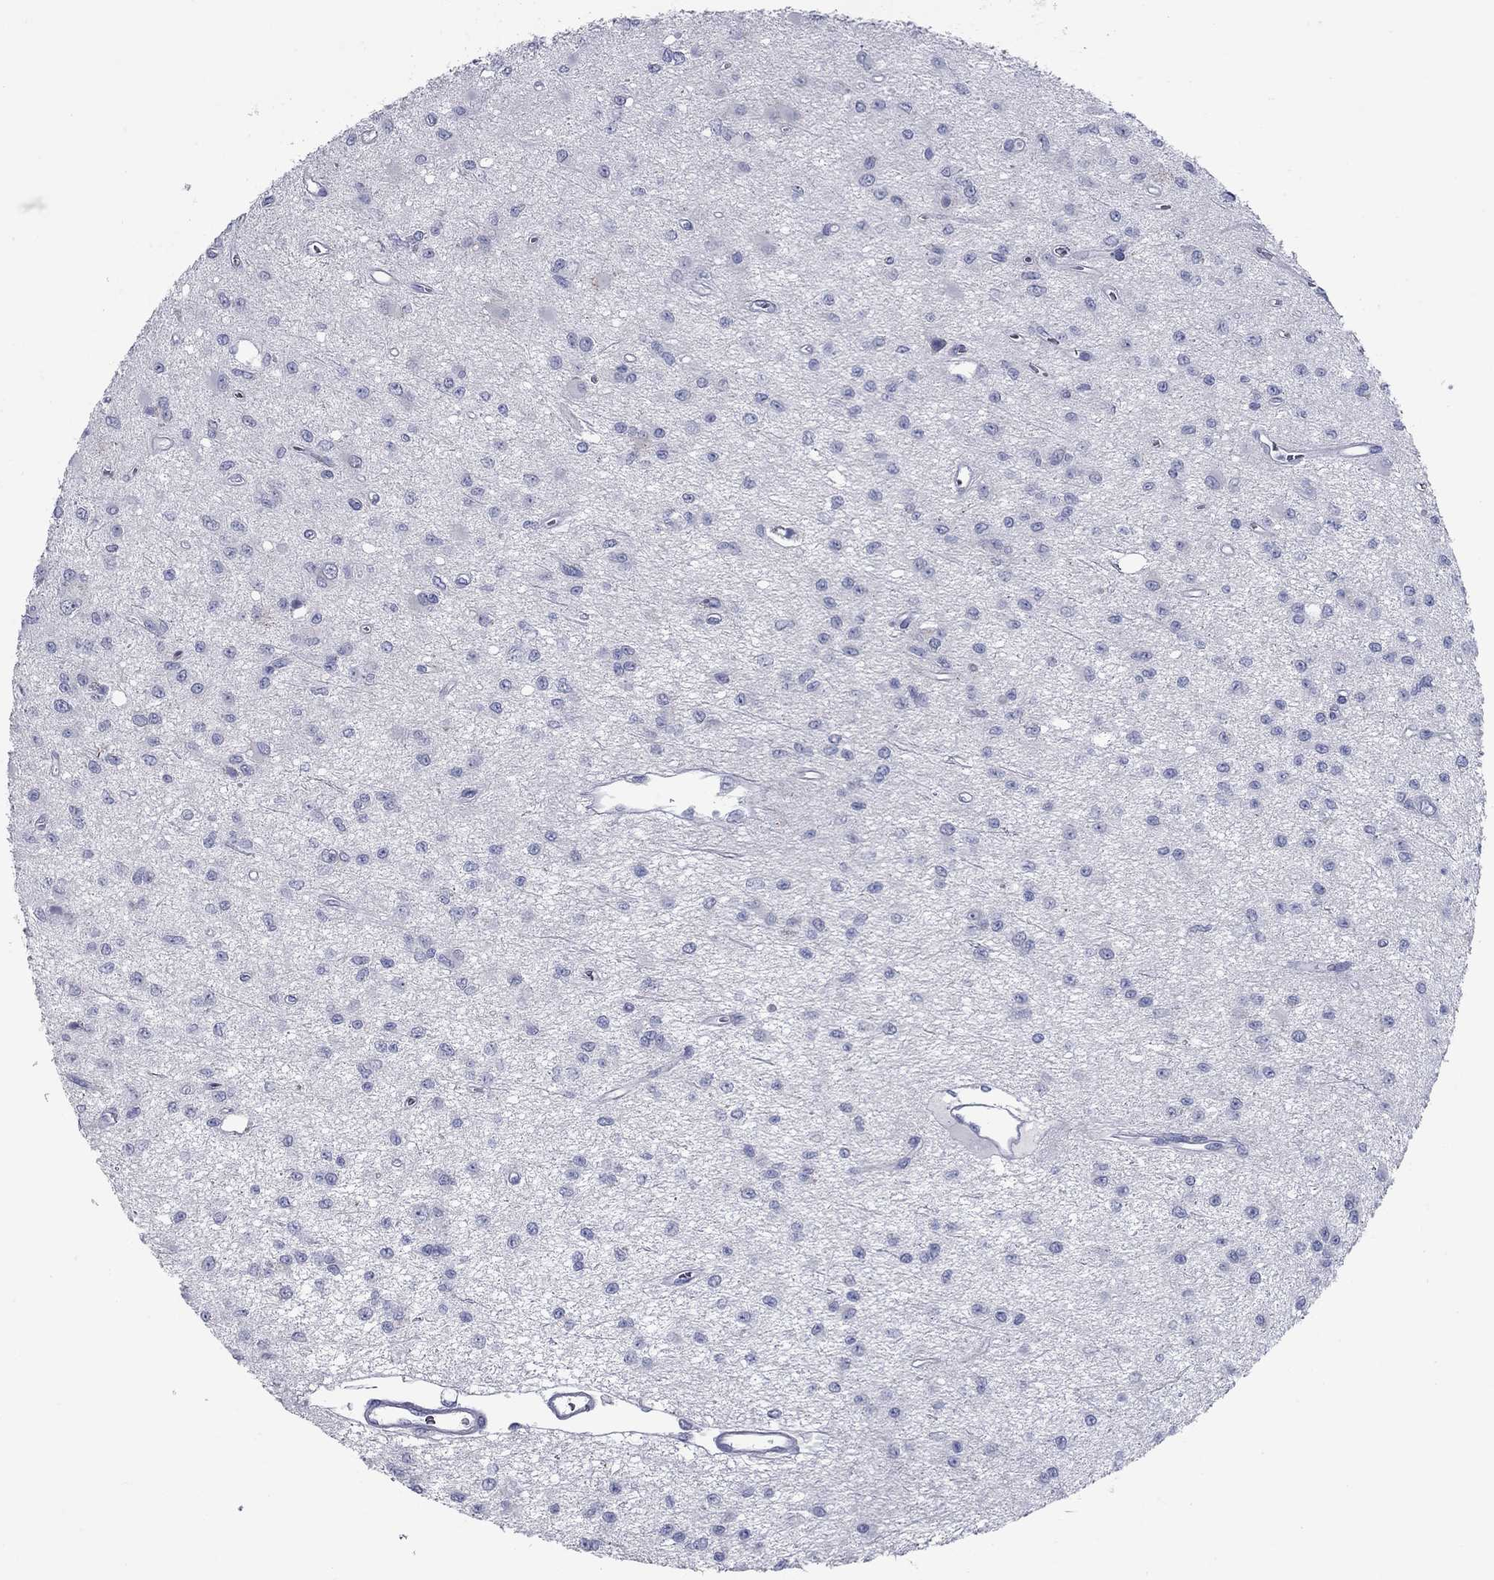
{"staining": {"intensity": "negative", "quantity": "none", "location": "none"}, "tissue": "glioma", "cell_type": "Tumor cells", "image_type": "cancer", "snomed": [{"axis": "morphology", "description": "Glioma, malignant, Low grade"}, {"axis": "topography", "description": "Brain"}], "caption": "This is an immunohistochemistry image of human glioma. There is no positivity in tumor cells.", "gene": "KIRREL2", "patient": {"sex": "female", "age": 45}}